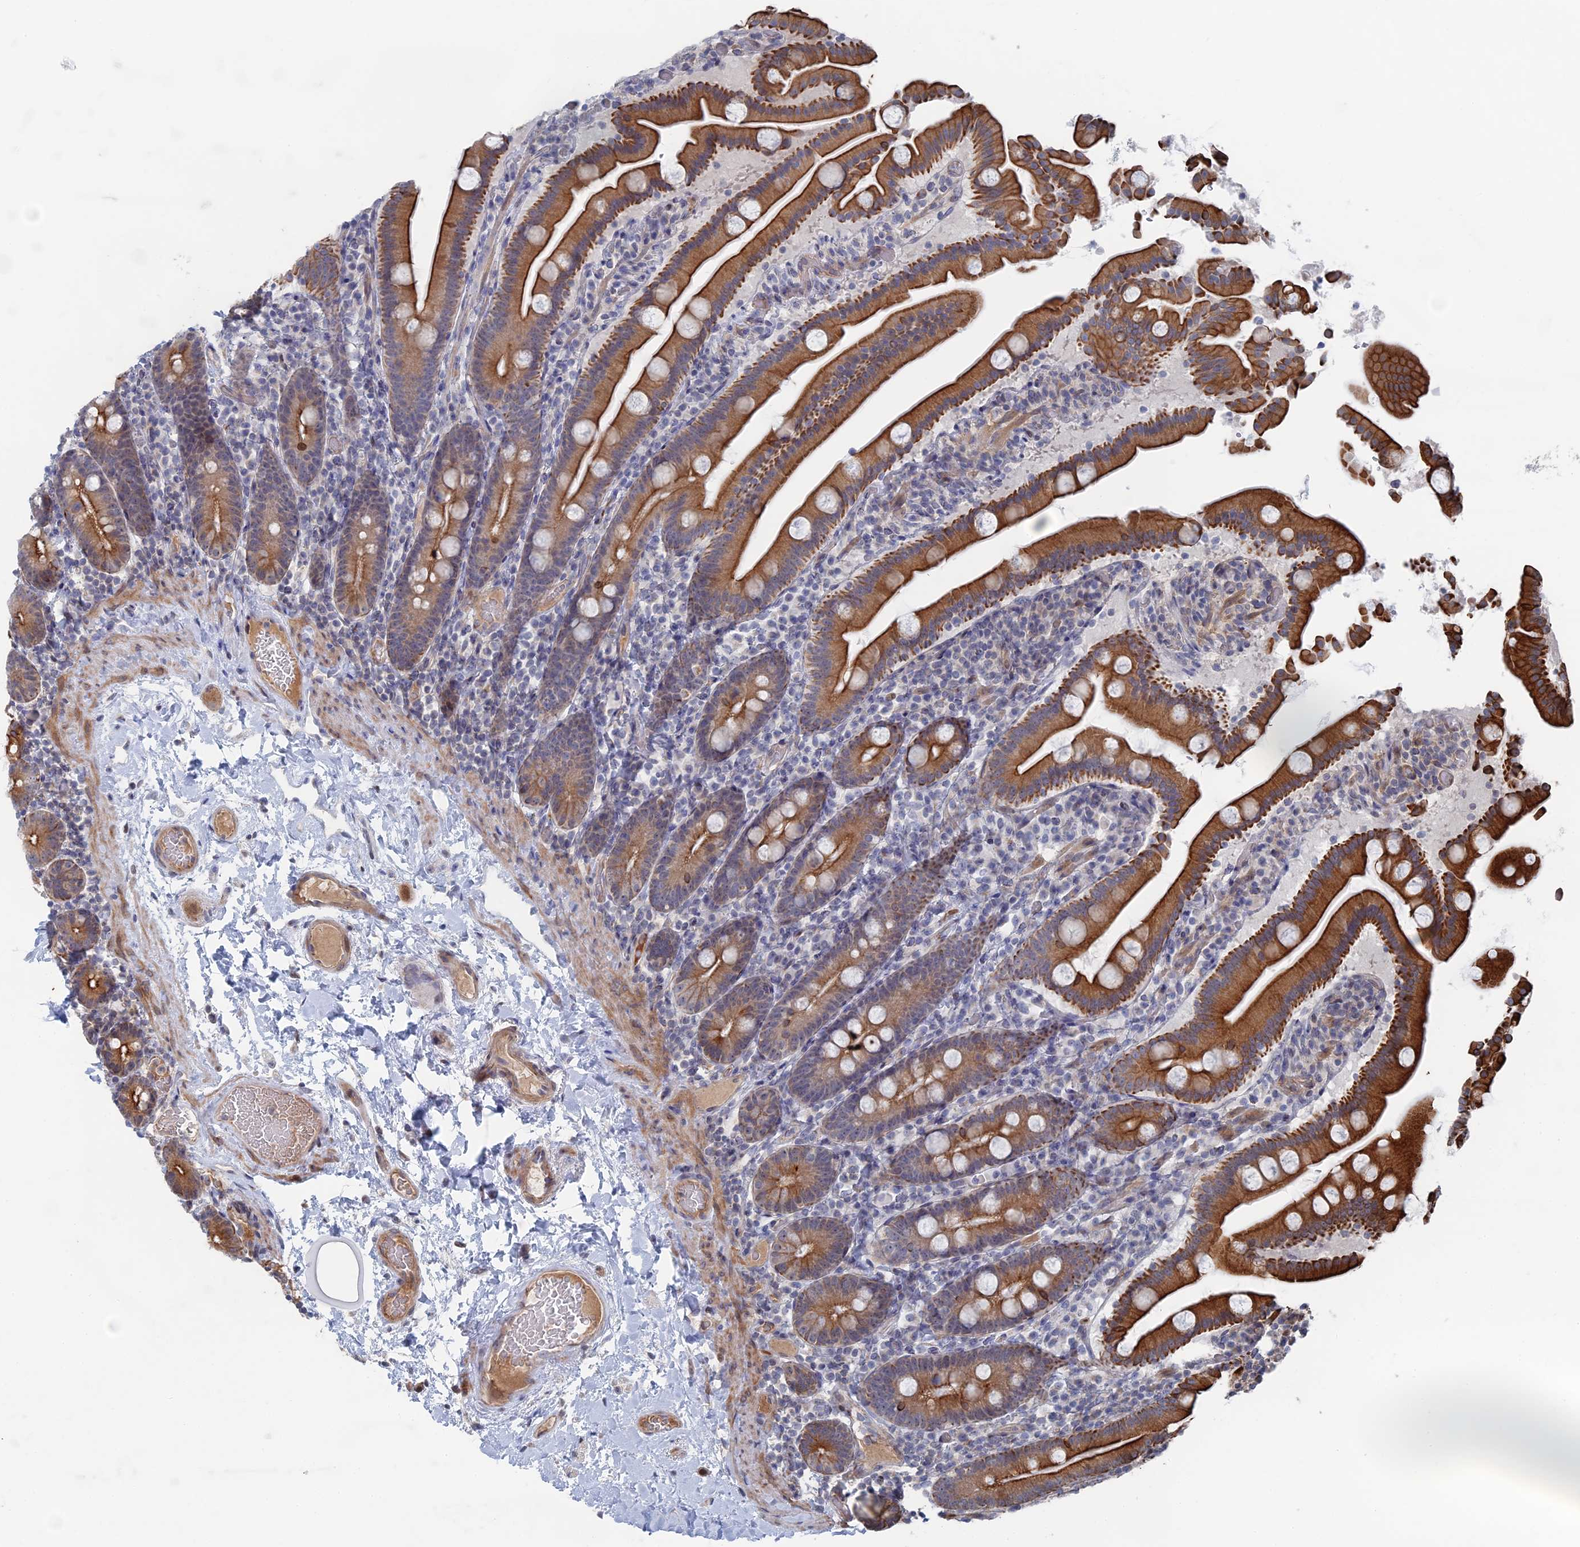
{"staining": {"intensity": "strong", "quantity": ">75%", "location": "cytoplasmic/membranous"}, "tissue": "duodenum", "cell_type": "Glandular cells", "image_type": "normal", "snomed": [{"axis": "morphology", "description": "Normal tissue, NOS"}, {"axis": "topography", "description": "Duodenum"}], "caption": "Protein expression analysis of normal duodenum shows strong cytoplasmic/membranous positivity in approximately >75% of glandular cells. Nuclei are stained in blue.", "gene": "IL7", "patient": {"sex": "male", "age": 55}}